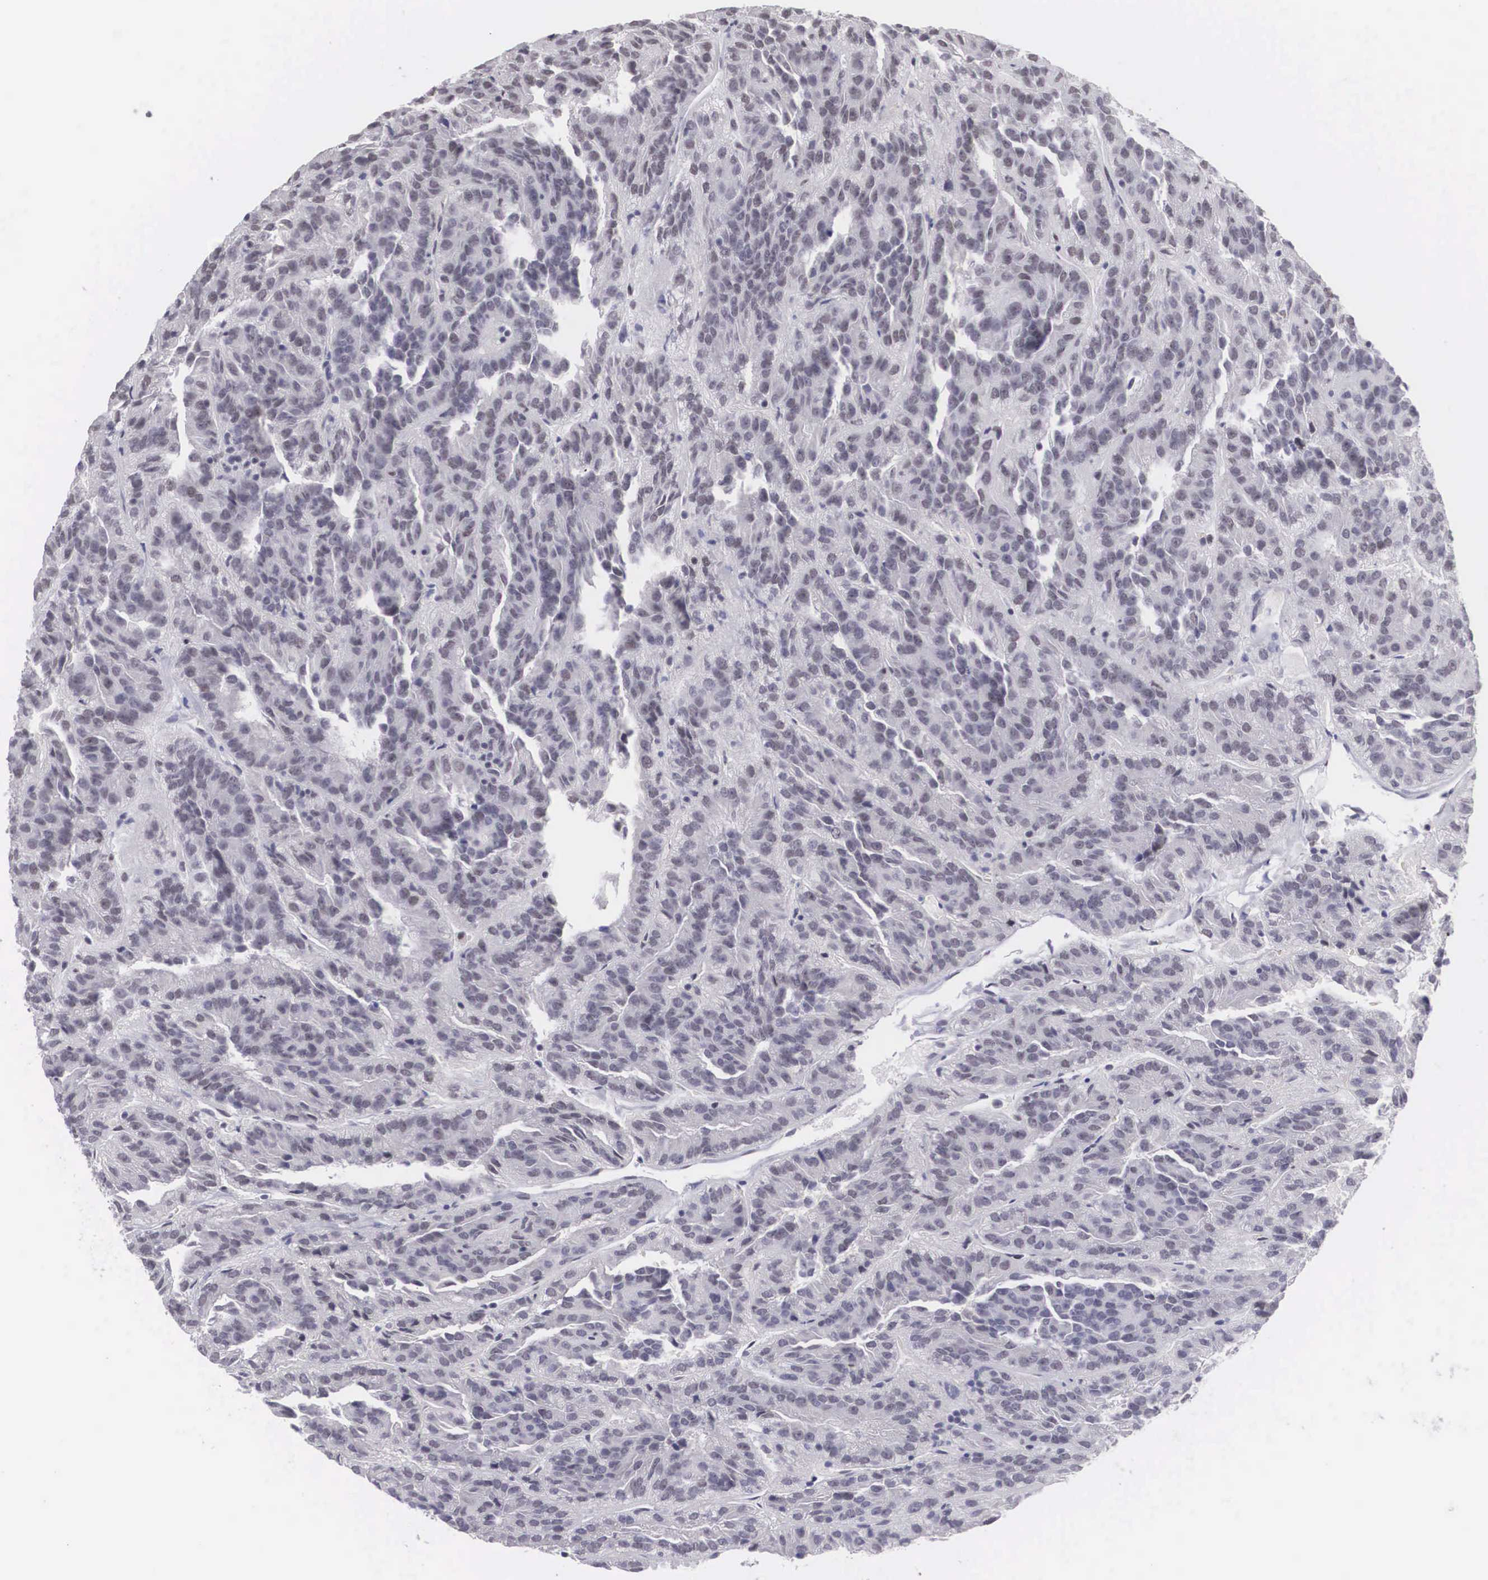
{"staining": {"intensity": "negative", "quantity": "none", "location": "none"}, "tissue": "renal cancer", "cell_type": "Tumor cells", "image_type": "cancer", "snomed": [{"axis": "morphology", "description": "Adenocarcinoma, NOS"}, {"axis": "topography", "description": "Kidney"}], "caption": "This micrograph is of renal adenocarcinoma stained with immunohistochemistry (IHC) to label a protein in brown with the nuclei are counter-stained blue. There is no positivity in tumor cells.", "gene": "MORC2", "patient": {"sex": "male", "age": 46}}